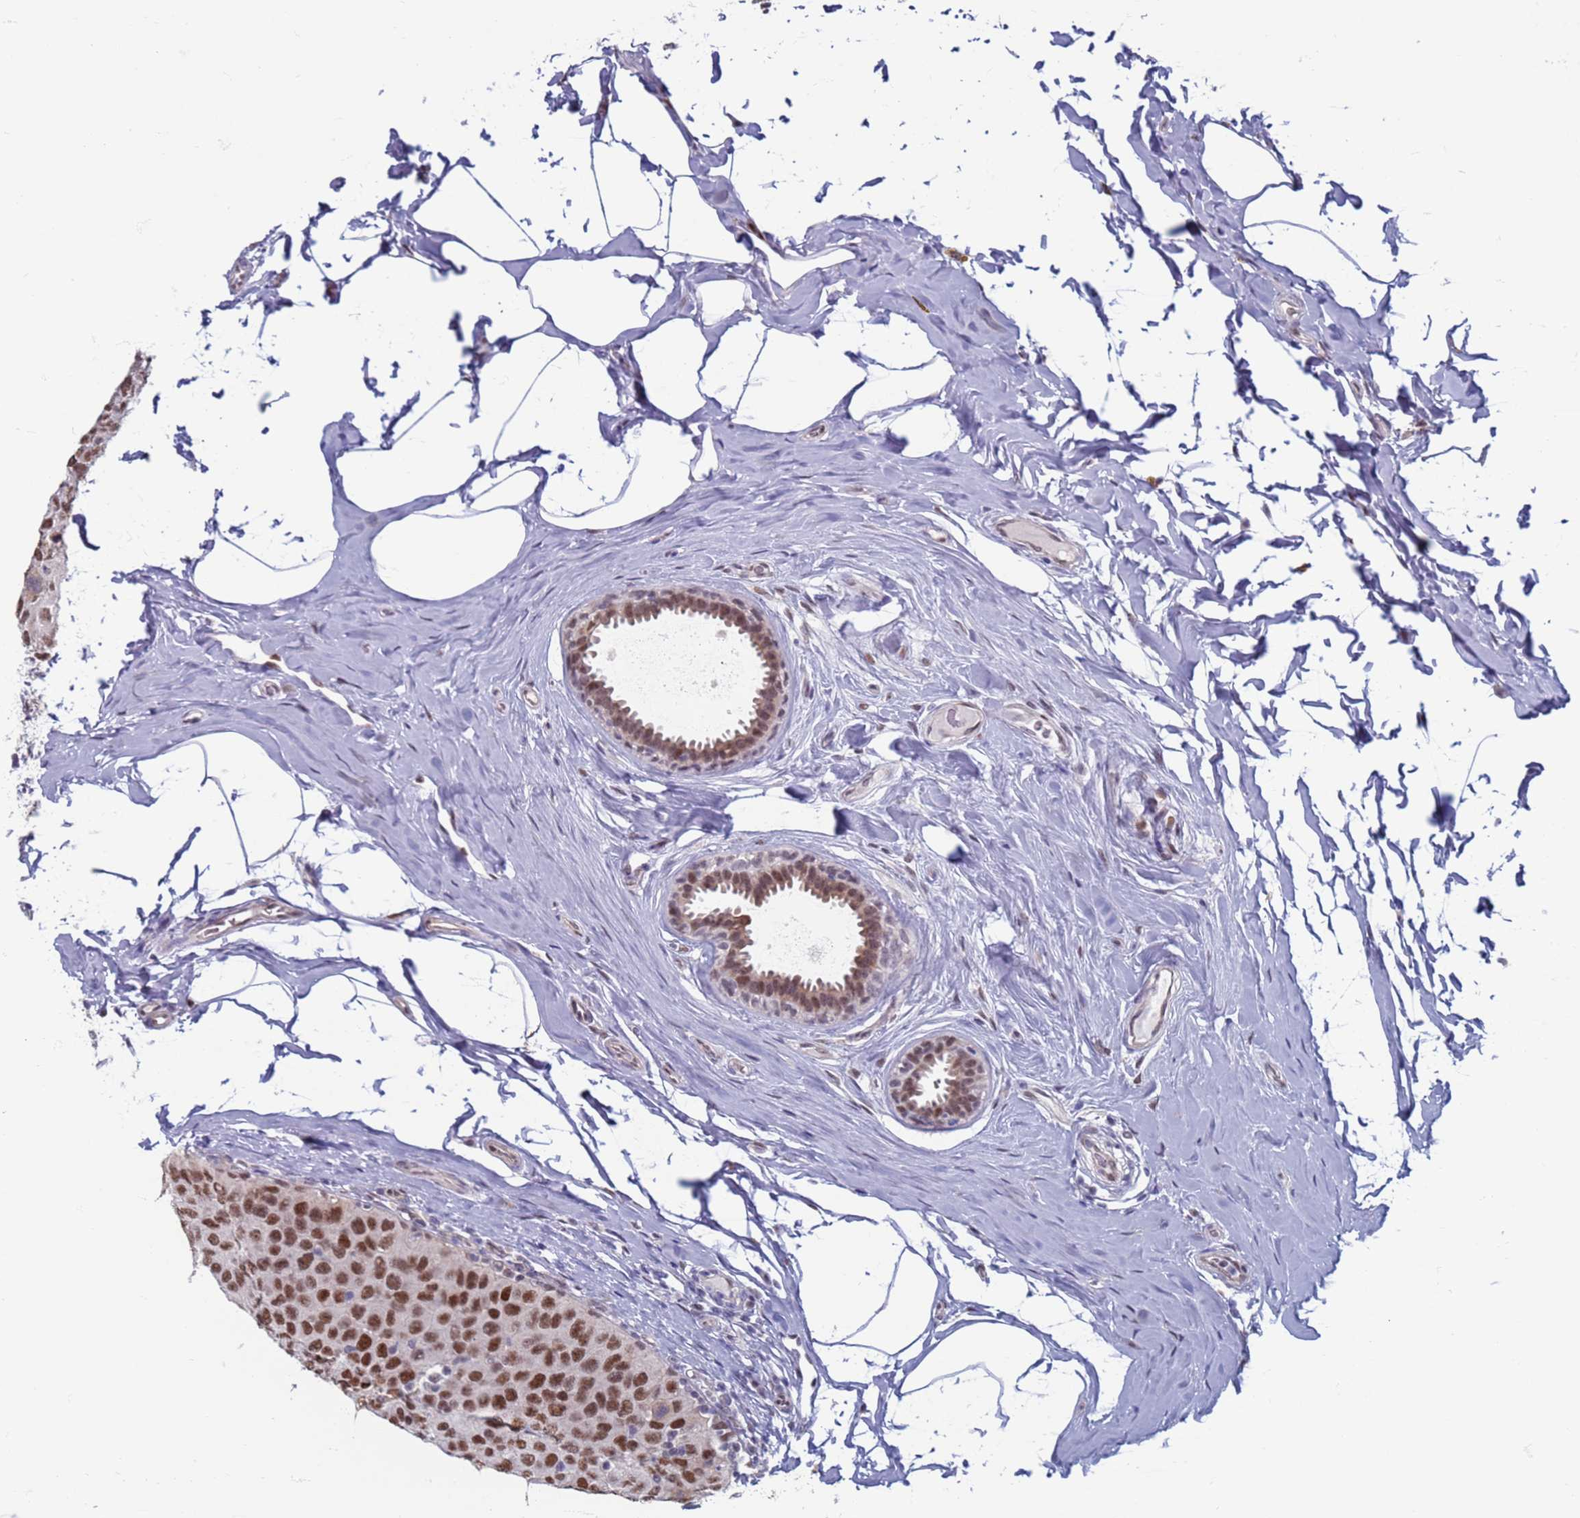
{"staining": {"intensity": "strong", "quantity": ">75%", "location": "nuclear"}, "tissue": "breast cancer", "cell_type": "Tumor cells", "image_type": "cancer", "snomed": [{"axis": "morphology", "description": "Duct carcinoma"}, {"axis": "topography", "description": "Breast"}], "caption": "Immunohistochemistry (IHC) micrograph of breast cancer stained for a protein (brown), which demonstrates high levels of strong nuclear expression in approximately >75% of tumor cells.", "gene": "SAE1", "patient": {"sex": "female", "age": 55}}